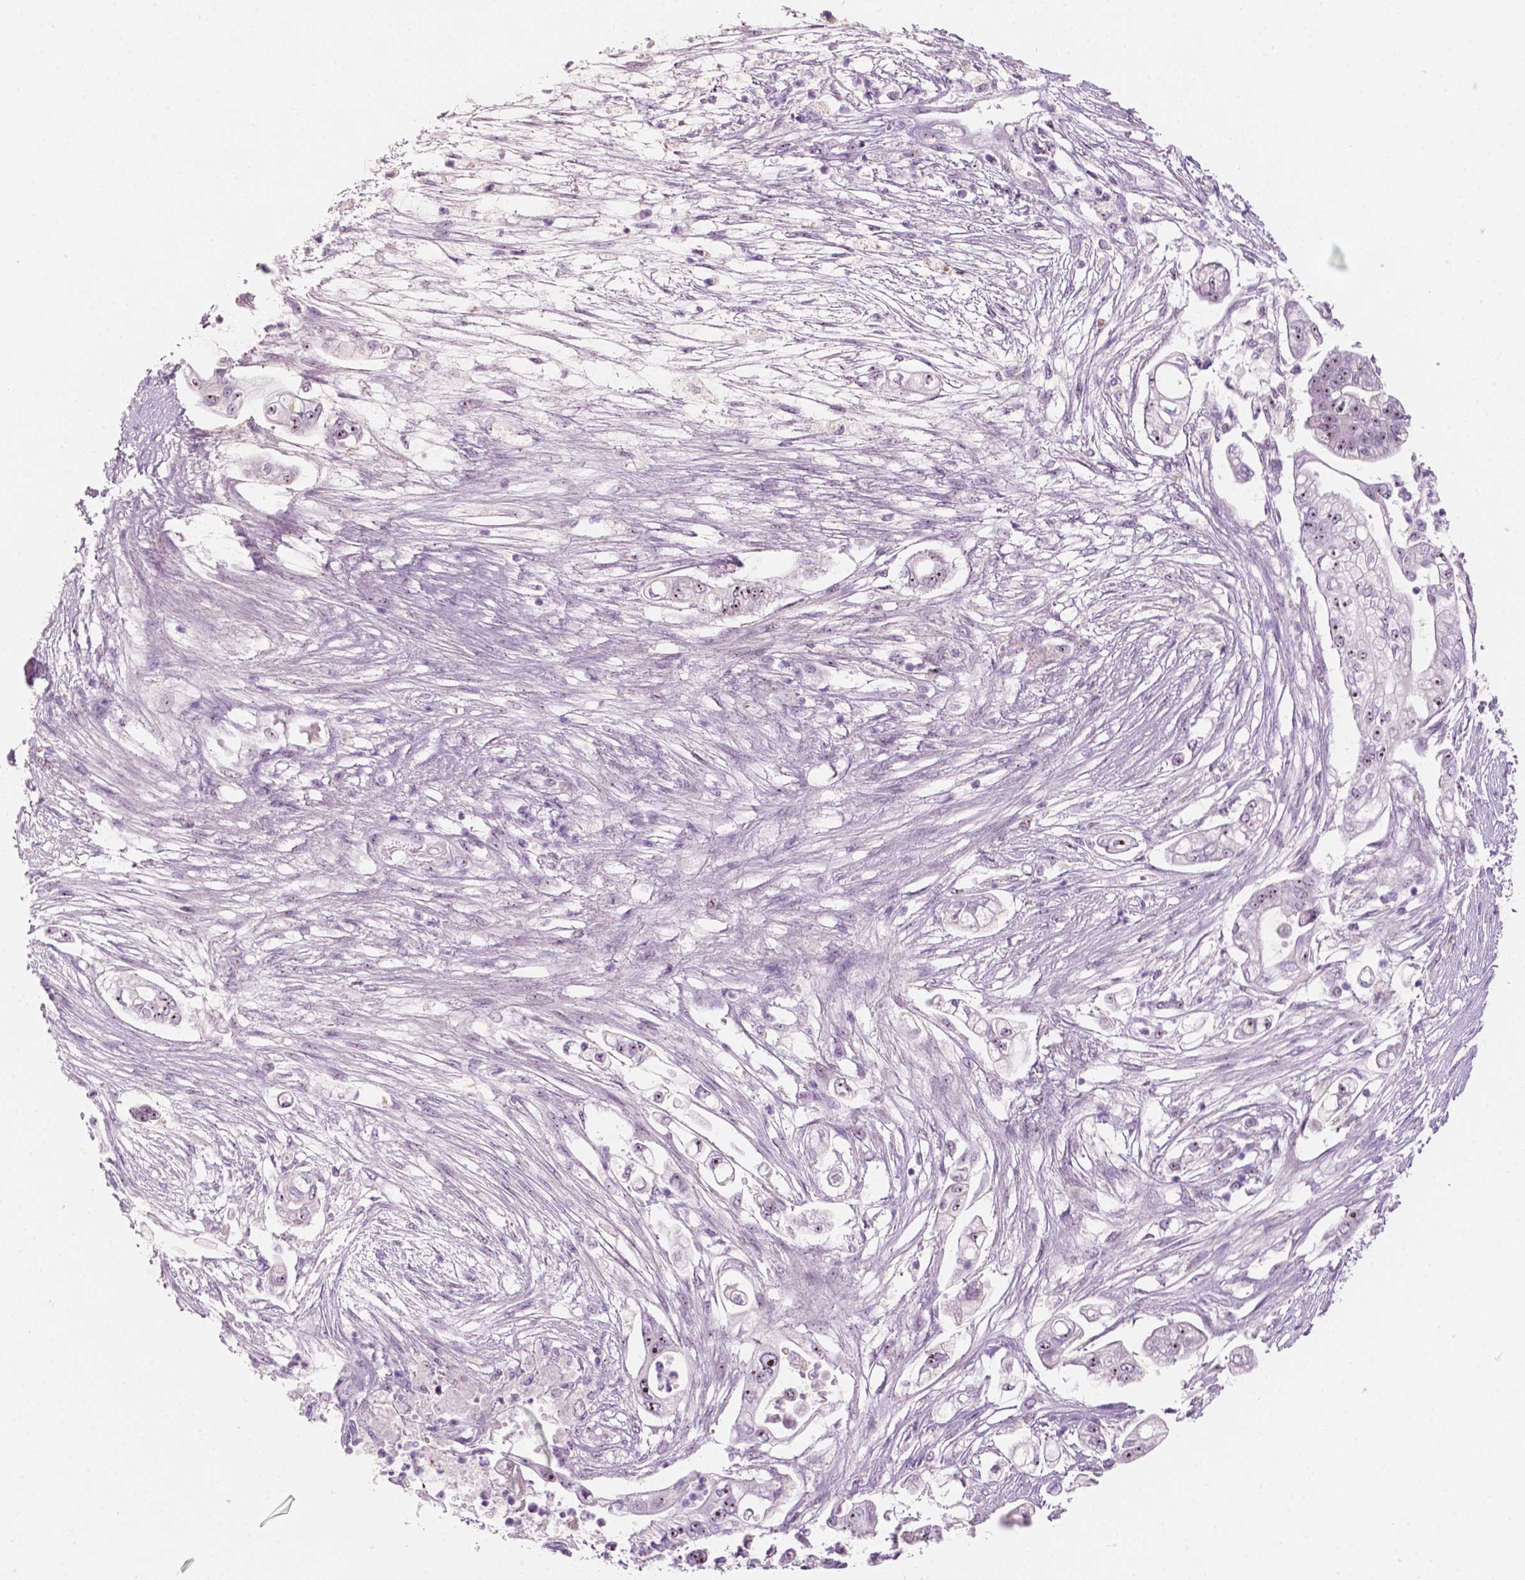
{"staining": {"intensity": "strong", "quantity": "25%-75%", "location": "nuclear"}, "tissue": "pancreatic cancer", "cell_type": "Tumor cells", "image_type": "cancer", "snomed": [{"axis": "morphology", "description": "Adenocarcinoma, NOS"}, {"axis": "topography", "description": "Pancreas"}], "caption": "Tumor cells demonstrate strong nuclear positivity in about 25%-75% of cells in pancreatic cancer (adenocarcinoma).", "gene": "ZNF853", "patient": {"sex": "female", "age": 69}}